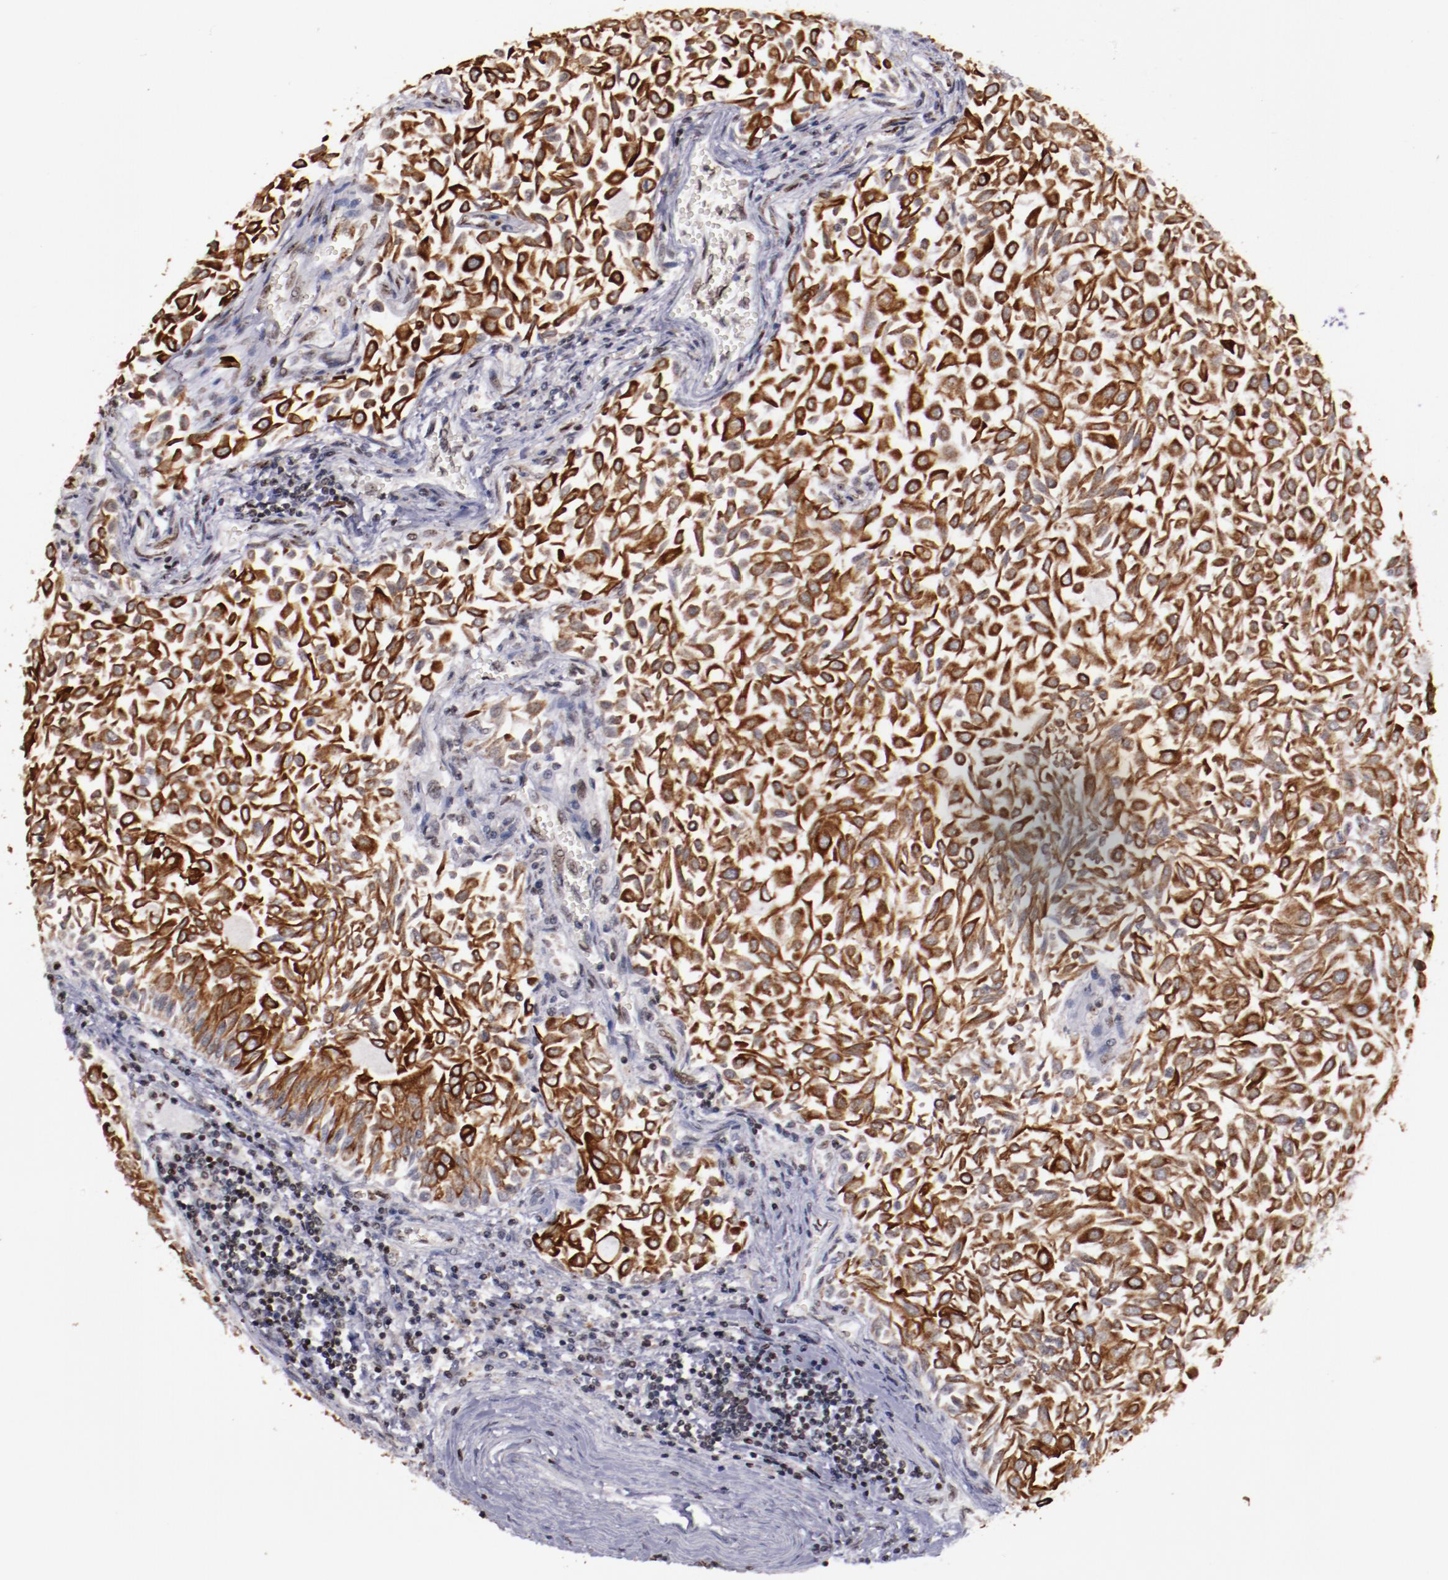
{"staining": {"intensity": "strong", "quantity": ">75%", "location": "cytoplasmic/membranous"}, "tissue": "urothelial cancer", "cell_type": "Tumor cells", "image_type": "cancer", "snomed": [{"axis": "morphology", "description": "Urothelial carcinoma, Low grade"}, {"axis": "topography", "description": "Urinary bladder"}], "caption": "Immunohistochemical staining of low-grade urothelial carcinoma demonstrates high levels of strong cytoplasmic/membranous expression in about >75% of tumor cells. Using DAB (3,3'-diaminobenzidine) (brown) and hematoxylin (blue) stains, captured at high magnification using brightfield microscopy.", "gene": "DDX24", "patient": {"sex": "male", "age": 64}}